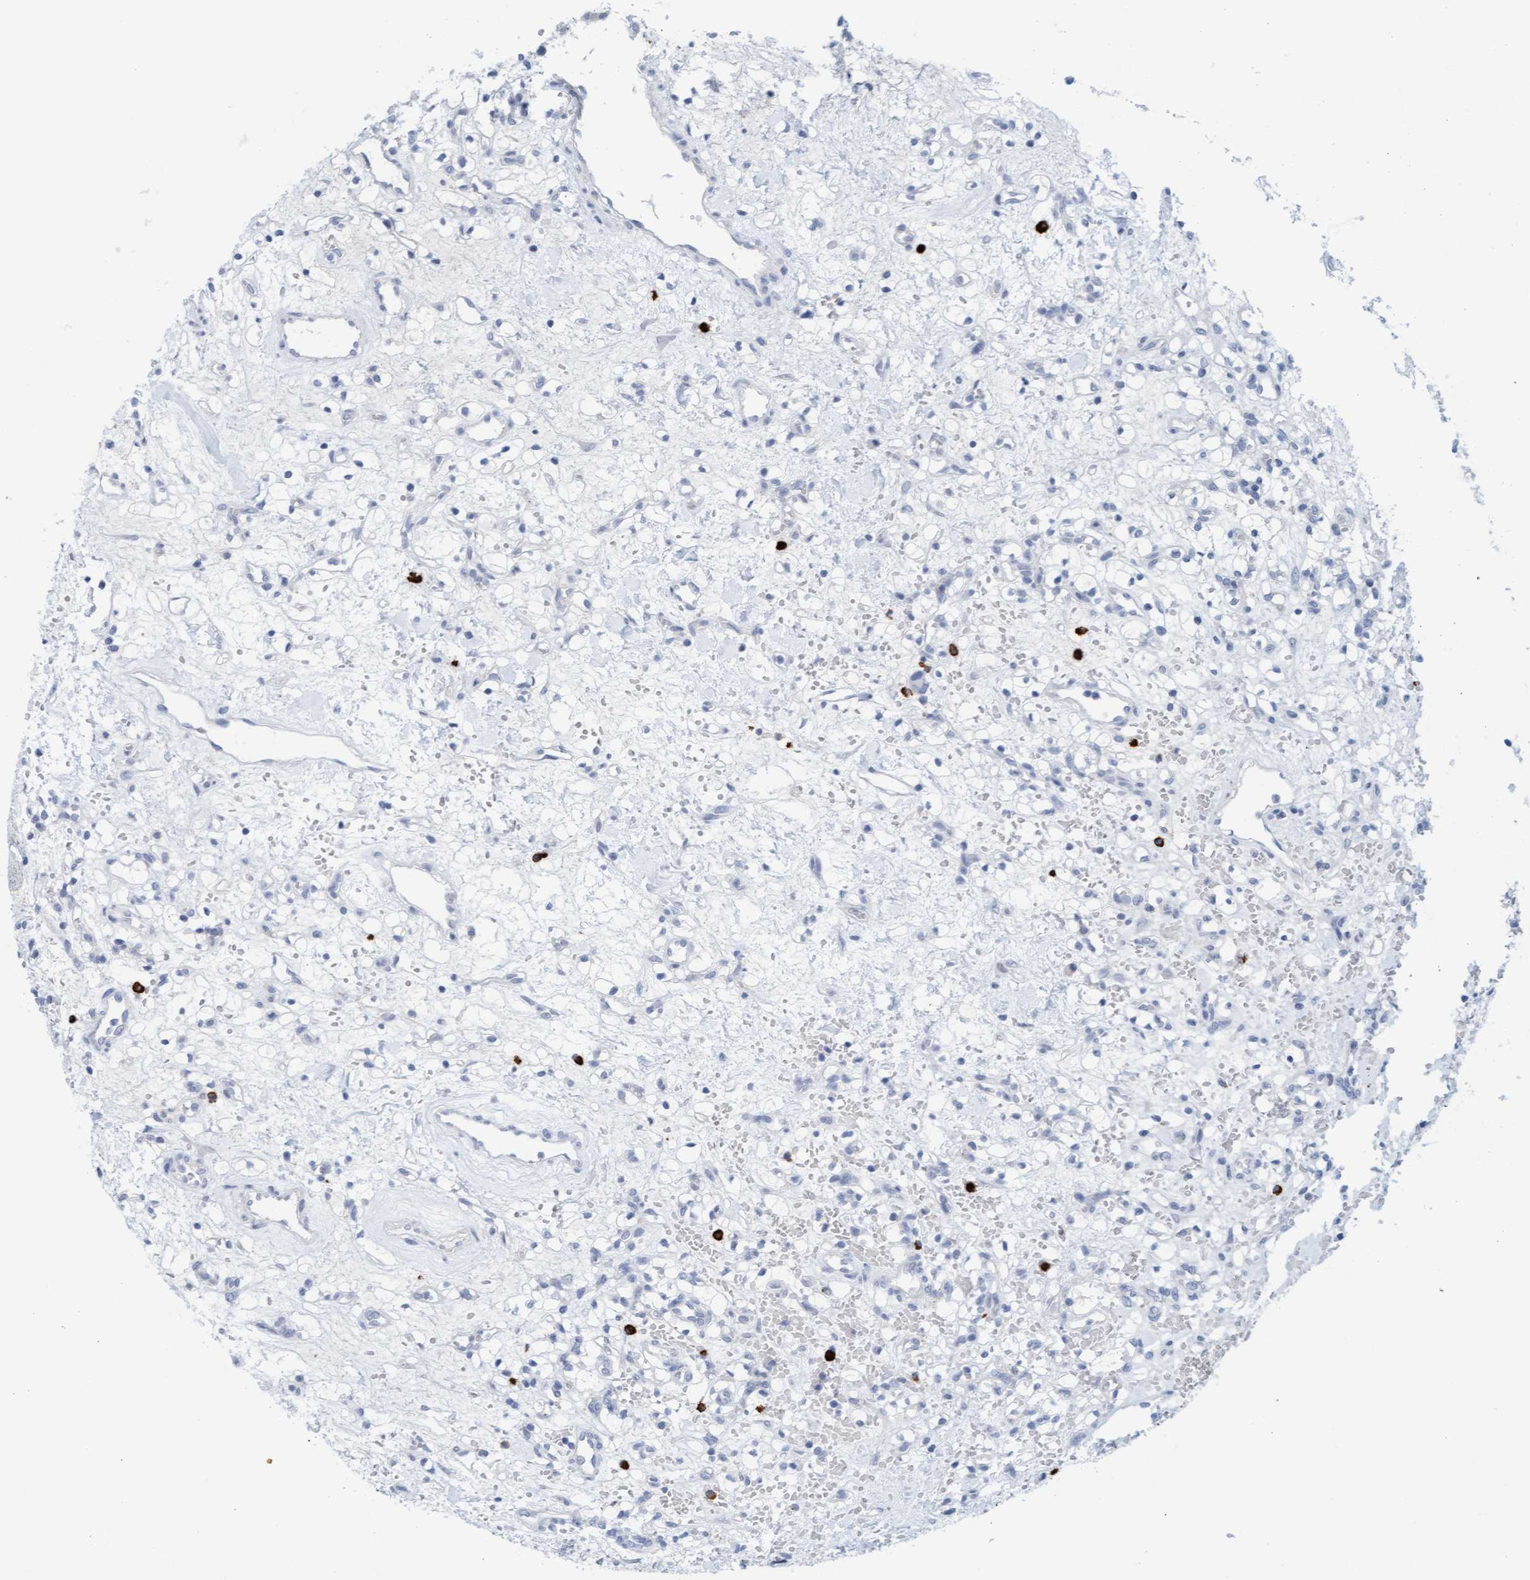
{"staining": {"intensity": "negative", "quantity": "none", "location": "none"}, "tissue": "renal cancer", "cell_type": "Tumor cells", "image_type": "cancer", "snomed": [{"axis": "morphology", "description": "Adenocarcinoma, NOS"}, {"axis": "topography", "description": "Kidney"}], "caption": "IHC micrograph of neoplastic tissue: human adenocarcinoma (renal) stained with DAB reveals no significant protein positivity in tumor cells.", "gene": "CPA3", "patient": {"sex": "female", "age": 60}}